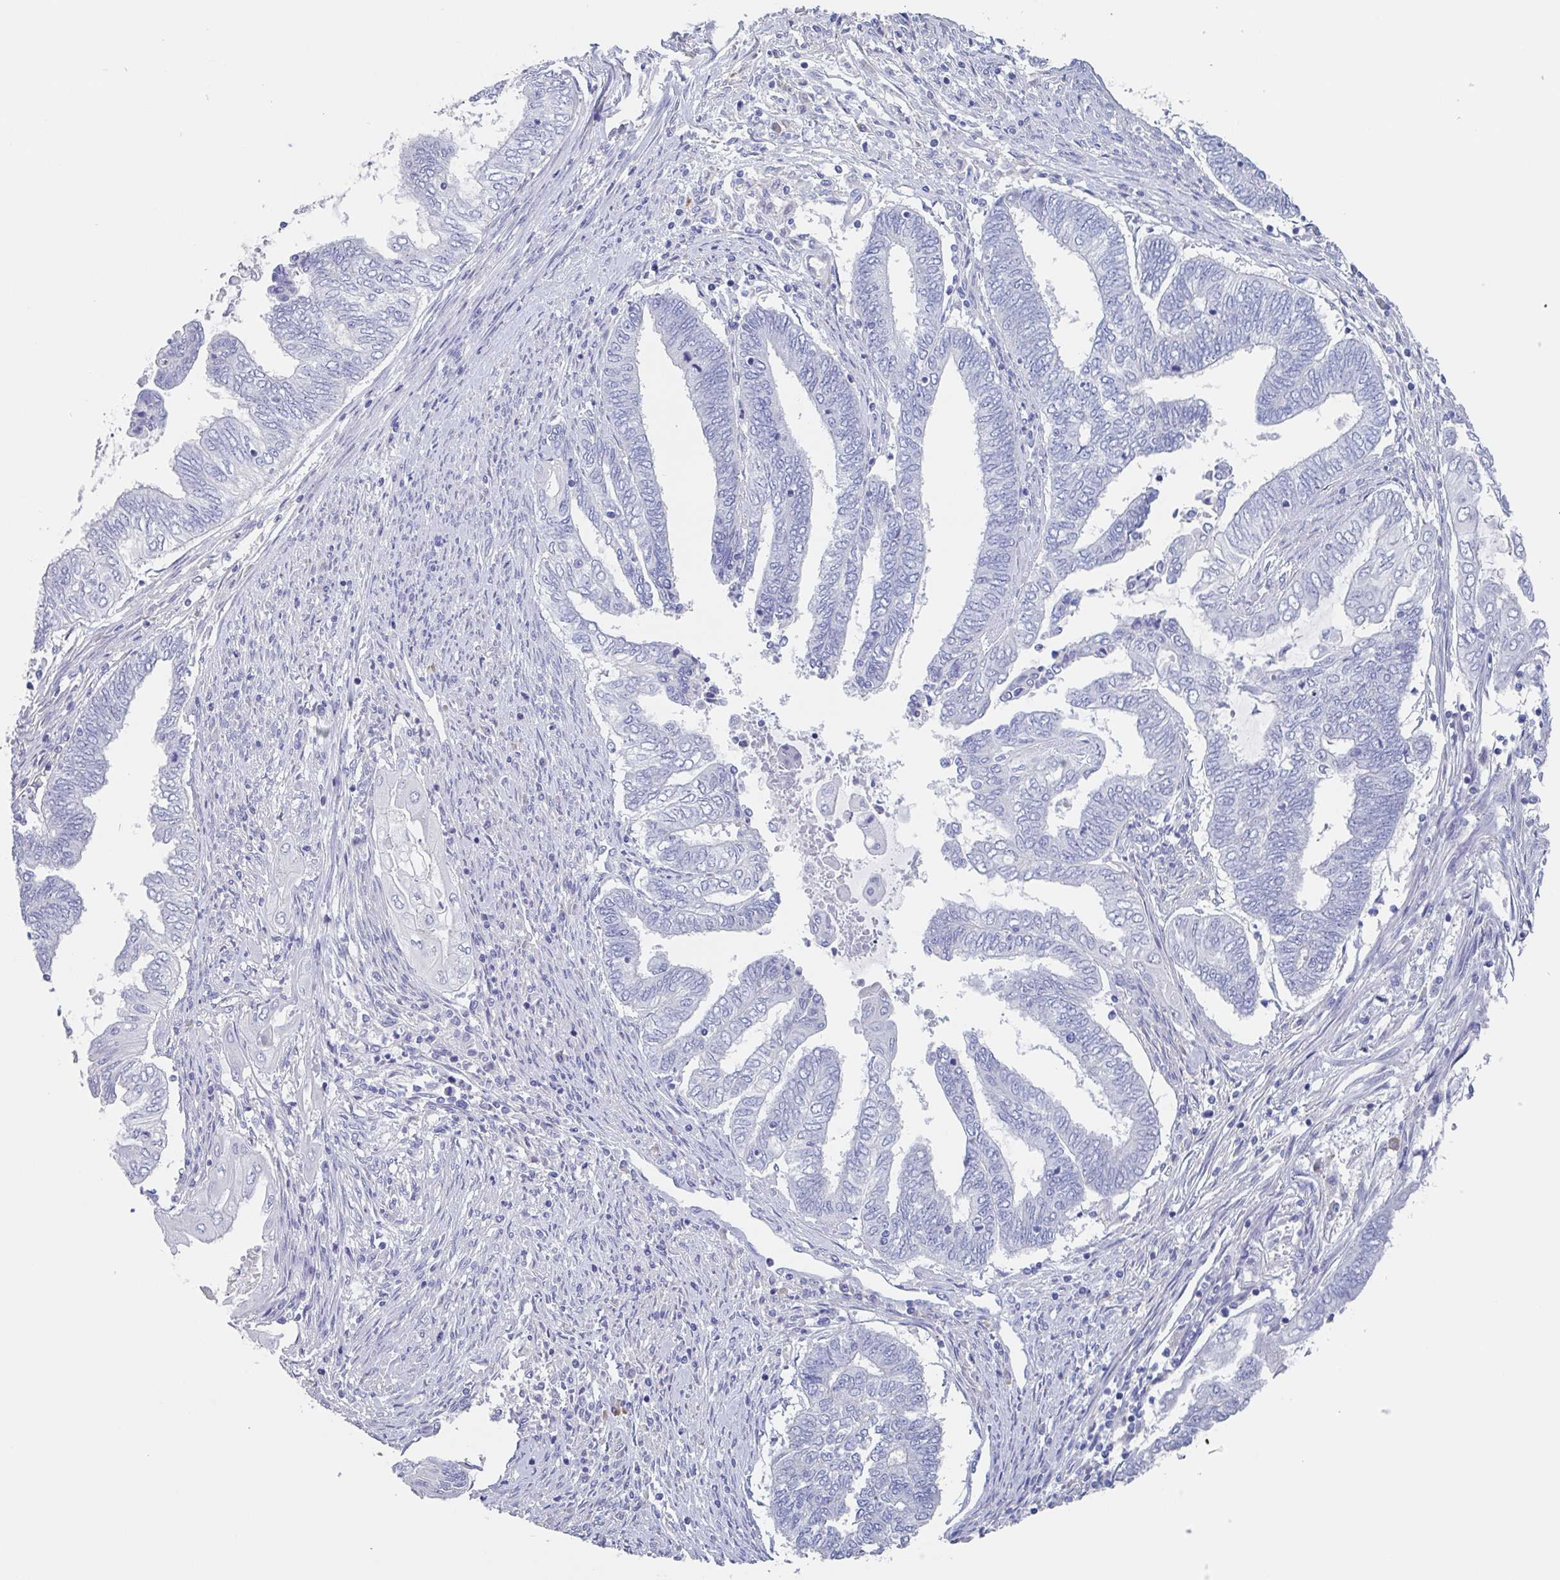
{"staining": {"intensity": "negative", "quantity": "none", "location": "none"}, "tissue": "endometrial cancer", "cell_type": "Tumor cells", "image_type": "cancer", "snomed": [{"axis": "morphology", "description": "Adenocarcinoma, NOS"}, {"axis": "topography", "description": "Uterus"}, {"axis": "topography", "description": "Endometrium"}], "caption": "This is a photomicrograph of immunohistochemistry staining of endometrial cancer, which shows no positivity in tumor cells. (DAB (3,3'-diaminobenzidine) IHC visualized using brightfield microscopy, high magnification).", "gene": "NOXRED1", "patient": {"sex": "female", "age": 70}}